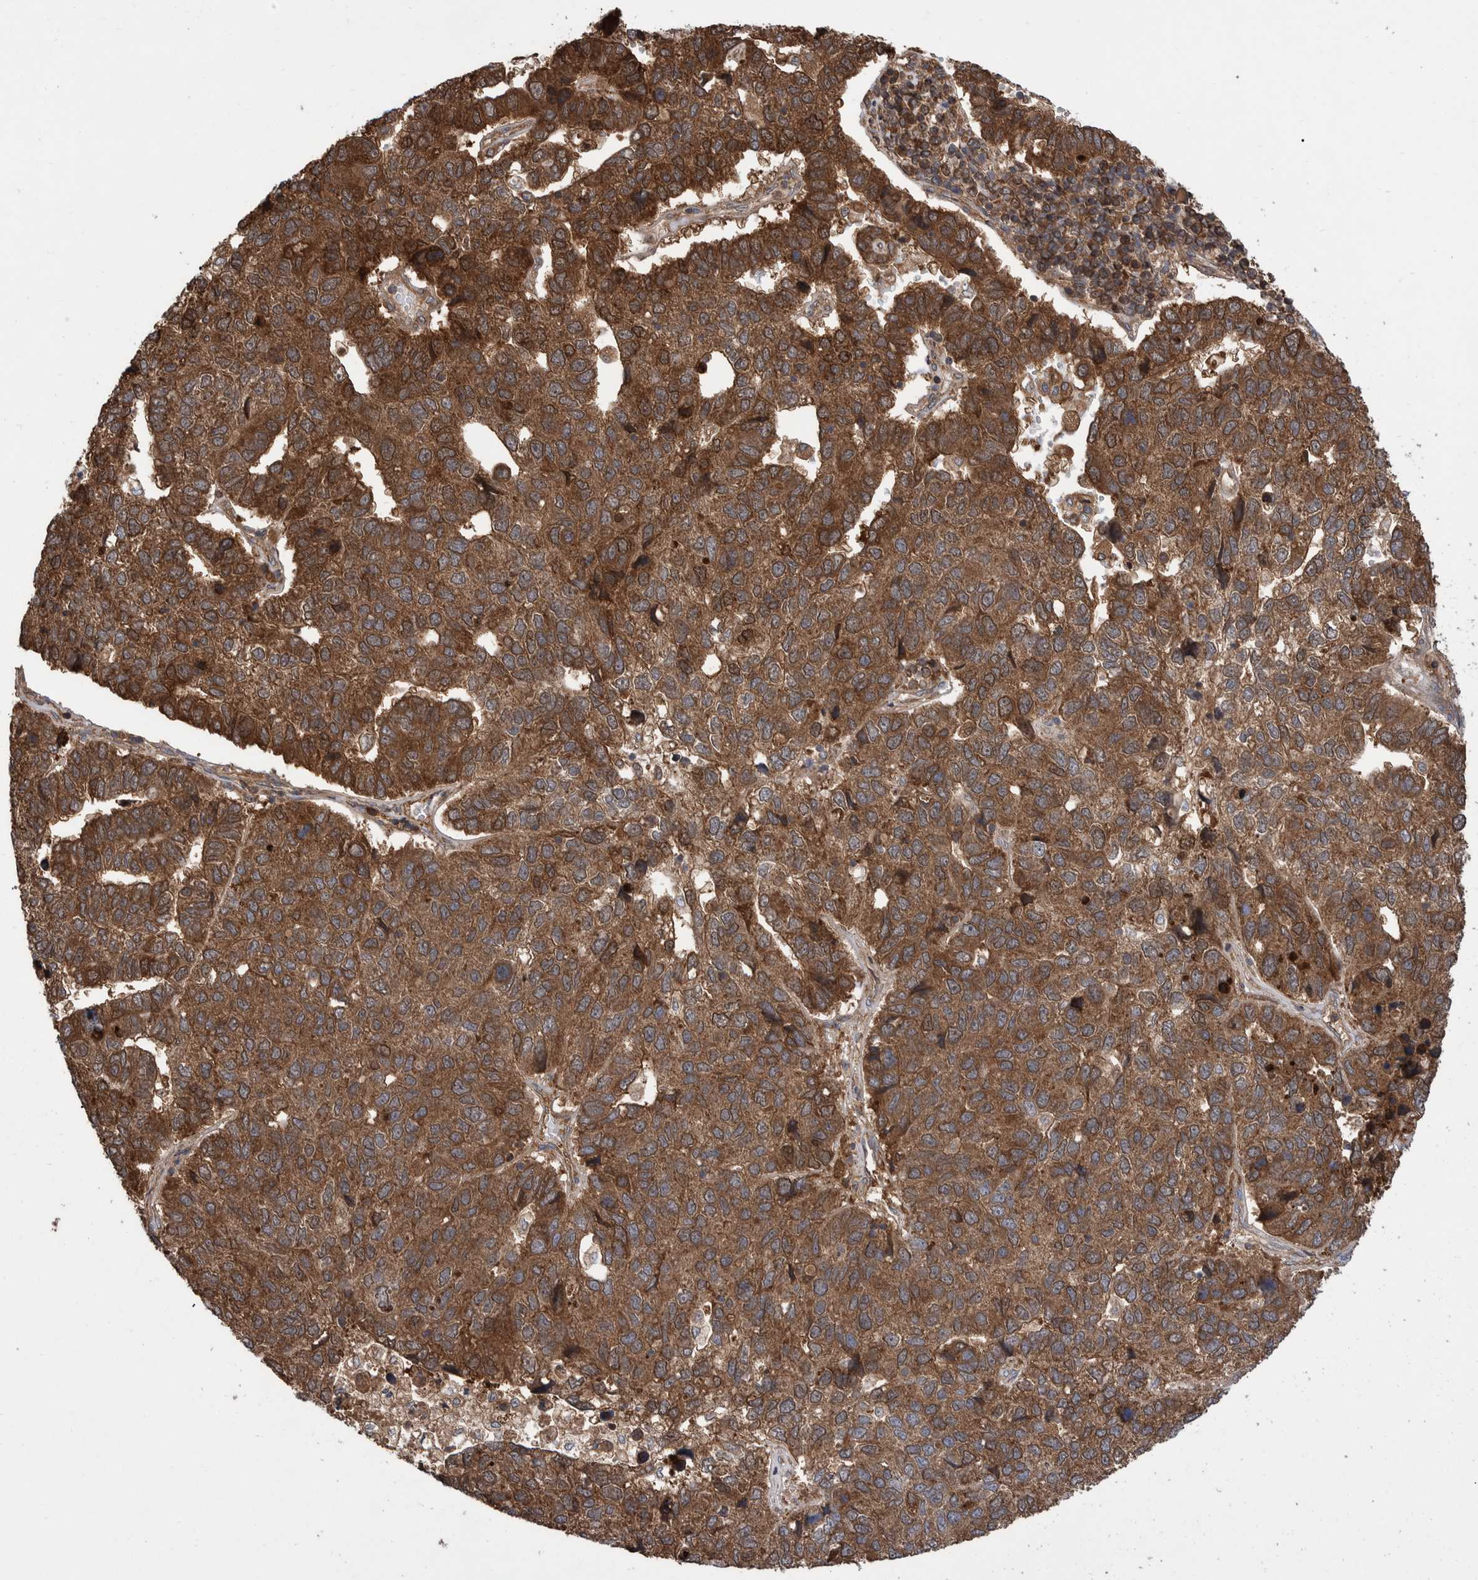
{"staining": {"intensity": "moderate", "quantity": ">75%", "location": "cytoplasmic/membranous"}, "tissue": "pancreatic cancer", "cell_type": "Tumor cells", "image_type": "cancer", "snomed": [{"axis": "morphology", "description": "Adenocarcinoma, NOS"}, {"axis": "topography", "description": "Pancreas"}], "caption": "Protein expression analysis of human pancreatic cancer reveals moderate cytoplasmic/membranous staining in approximately >75% of tumor cells. Immunohistochemistry (ihc) stains the protein in brown and the nuclei are stained blue.", "gene": "VBP1", "patient": {"sex": "female", "age": 61}}